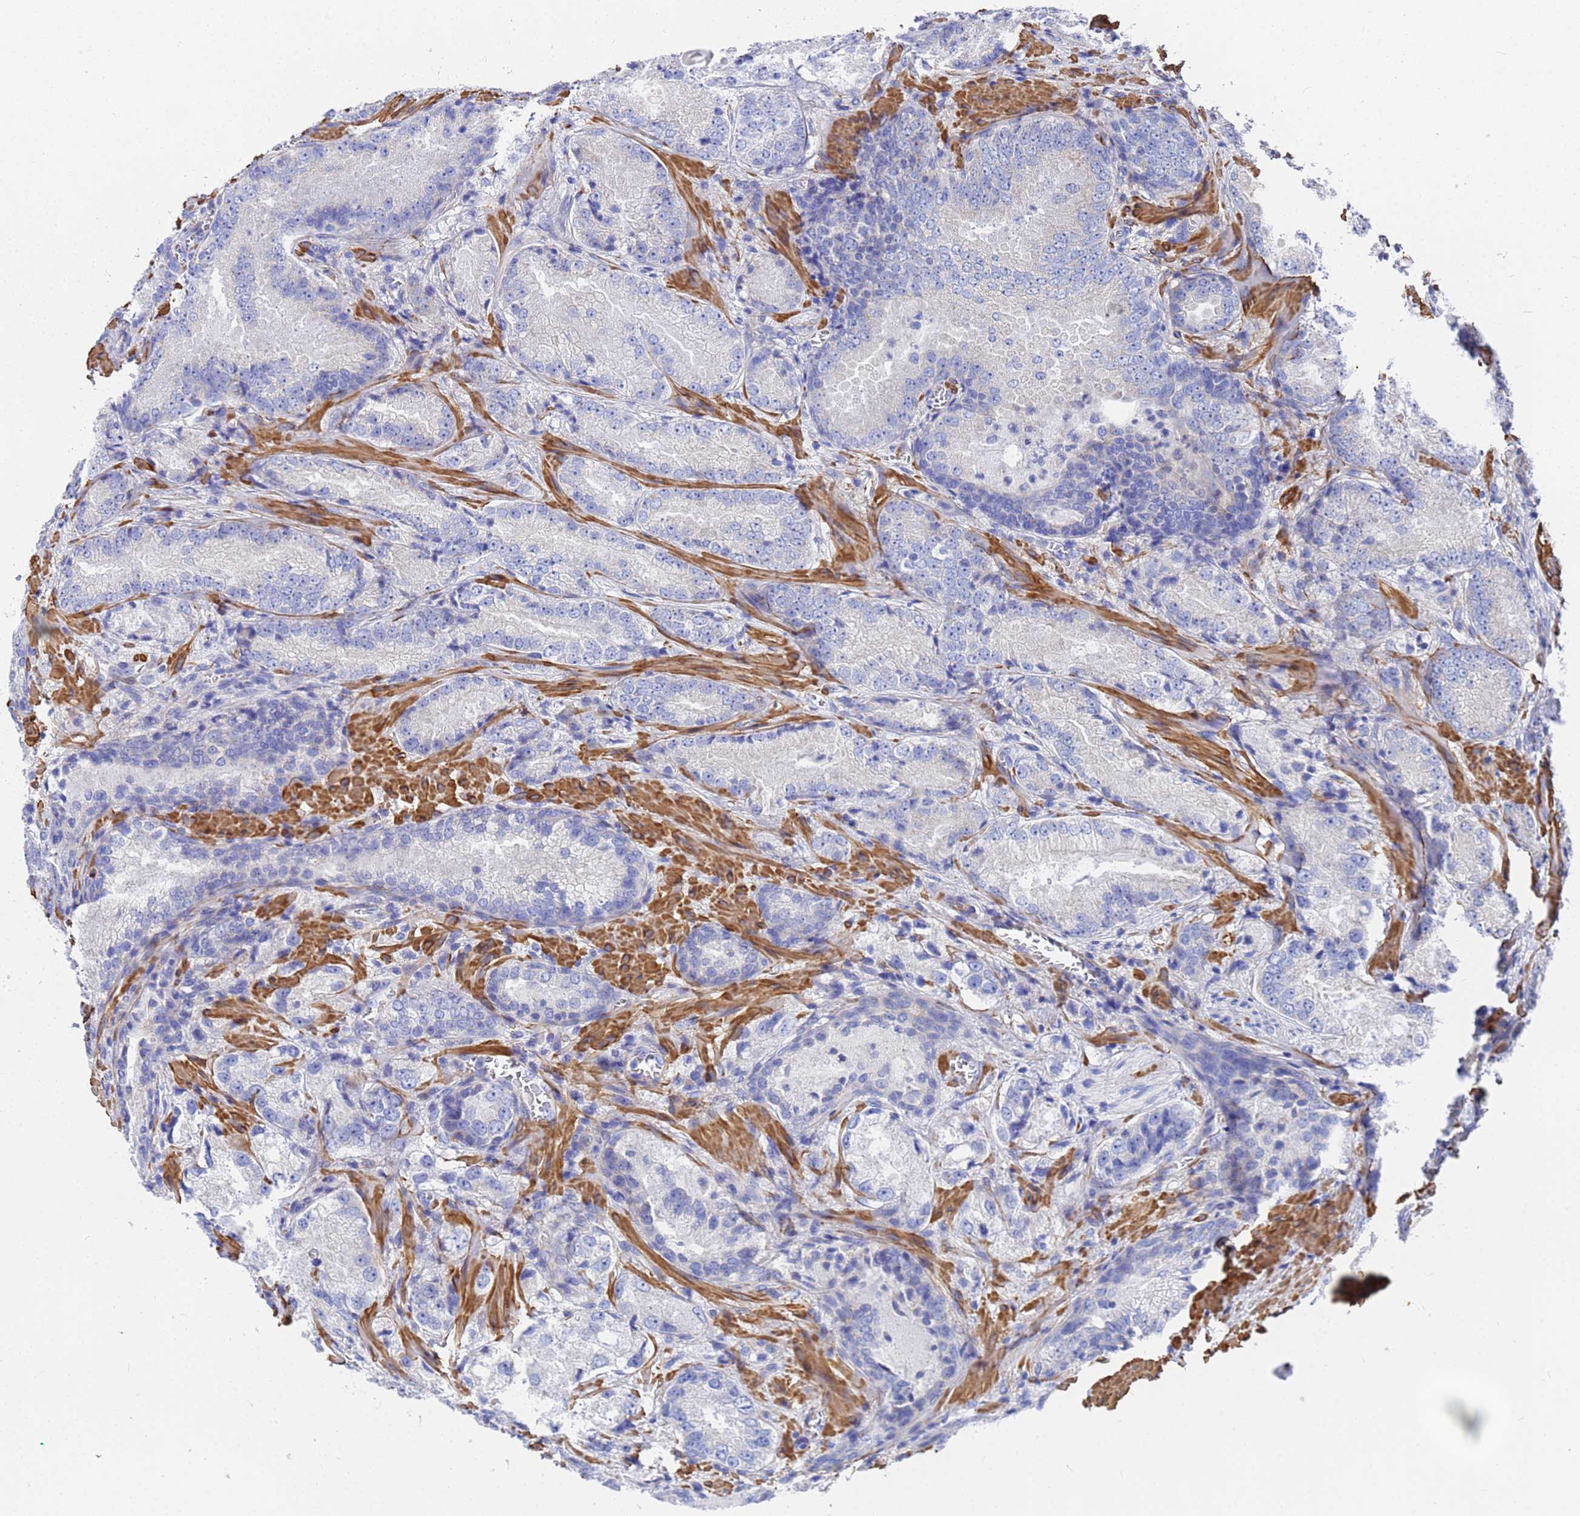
{"staining": {"intensity": "negative", "quantity": "none", "location": "none"}, "tissue": "prostate cancer", "cell_type": "Tumor cells", "image_type": "cancer", "snomed": [{"axis": "morphology", "description": "Adenocarcinoma, Low grade"}, {"axis": "topography", "description": "Prostate"}], "caption": "Prostate cancer (low-grade adenocarcinoma) was stained to show a protein in brown. There is no significant expression in tumor cells.", "gene": "RAB39B", "patient": {"sex": "male", "age": 74}}